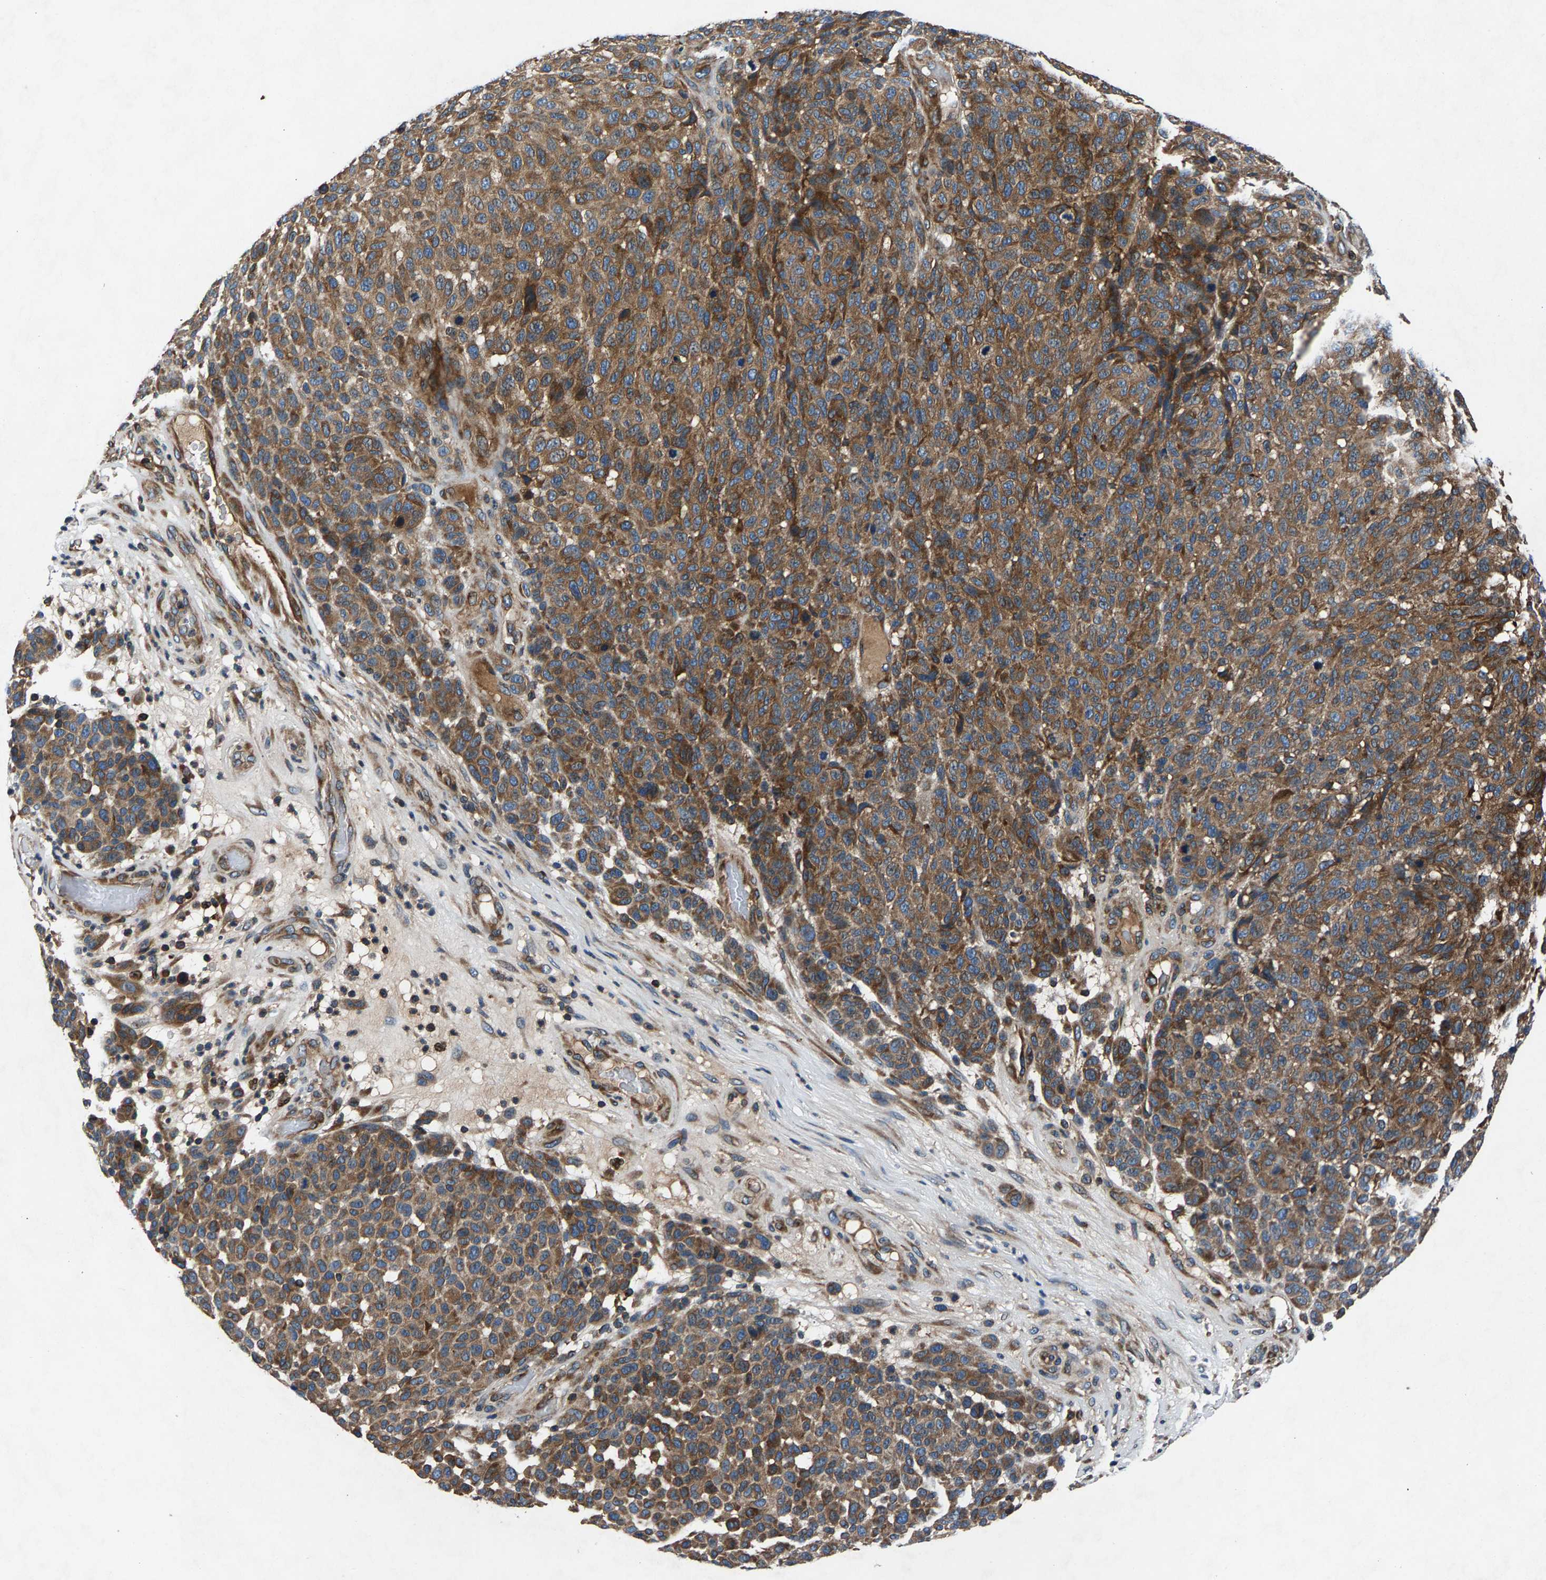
{"staining": {"intensity": "moderate", "quantity": ">75%", "location": "cytoplasmic/membranous"}, "tissue": "melanoma", "cell_type": "Tumor cells", "image_type": "cancer", "snomed": [{"axis": "morphology", "description": "Malignant melanoma, NOS"}, {"axis": "topography", "description": "Skin"}], "caption": "Melanoma stained with a protein marker demonstrates moderate staining in tumor cells.", "gene": "LPCAT1", "patient": {"sex": "male", "age": 59}}